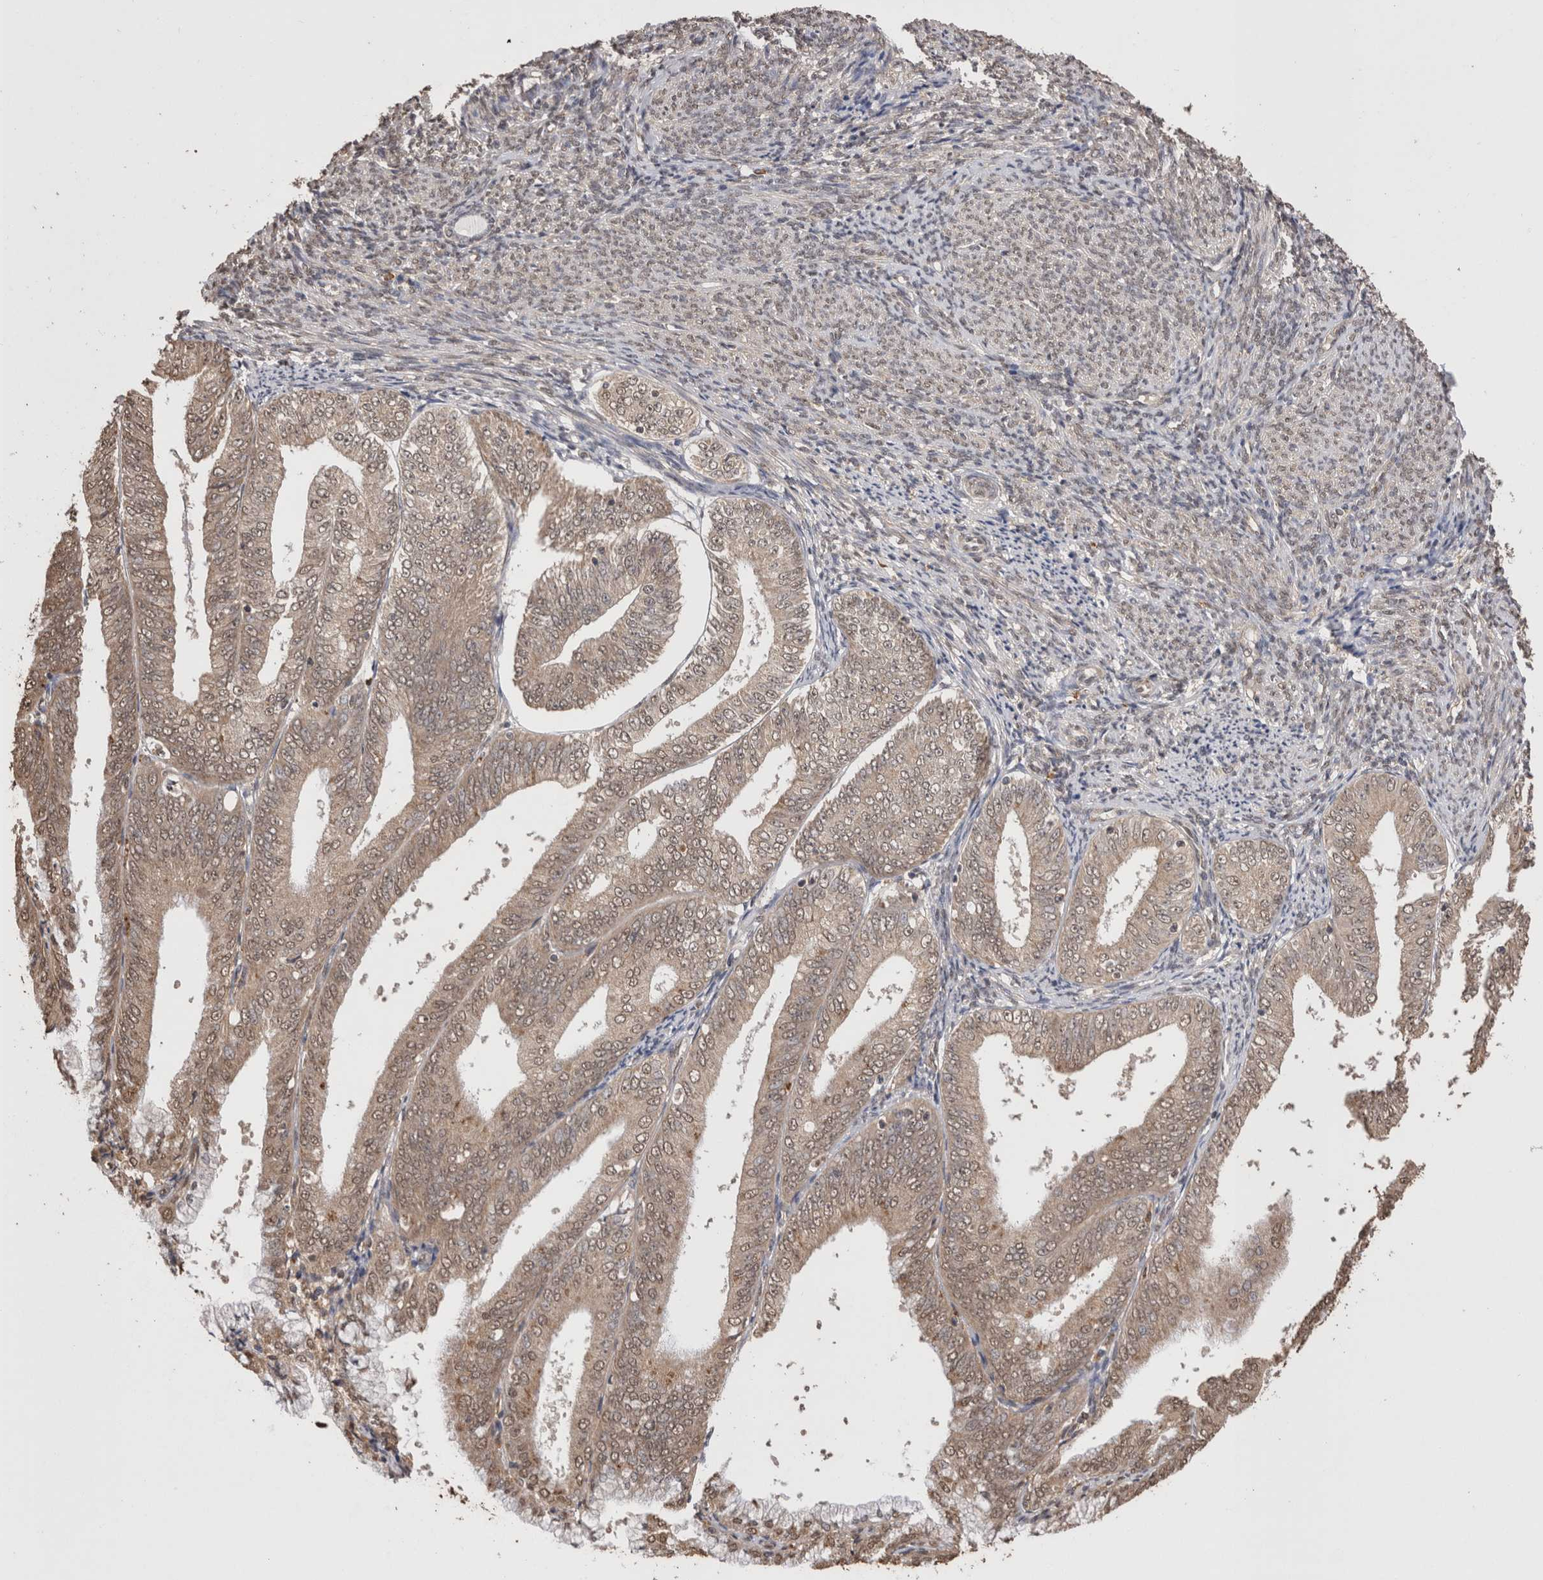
{"staining": {"intensity": "weak", "quantity": ">75%", "location": "cytoplasmic/membranous,nuclear"}, "tissue": "endometrial cancer", "cell_type": "Tumor cells", "image_type": "cancer", "snomed": [{"axis": "morphology", "description": "Adenocarcinoma, NOS"}, {"axis": "topography", "description": "Endometrium"}], "caption": "Endometrial adenocarcinoma tissue demonstrates weak cytoplasmic/membranous and nuclear positivity in approximately >75% of tumor cells", "gene": "GRK5", "patient": {"sex": "female", "age": 63}}